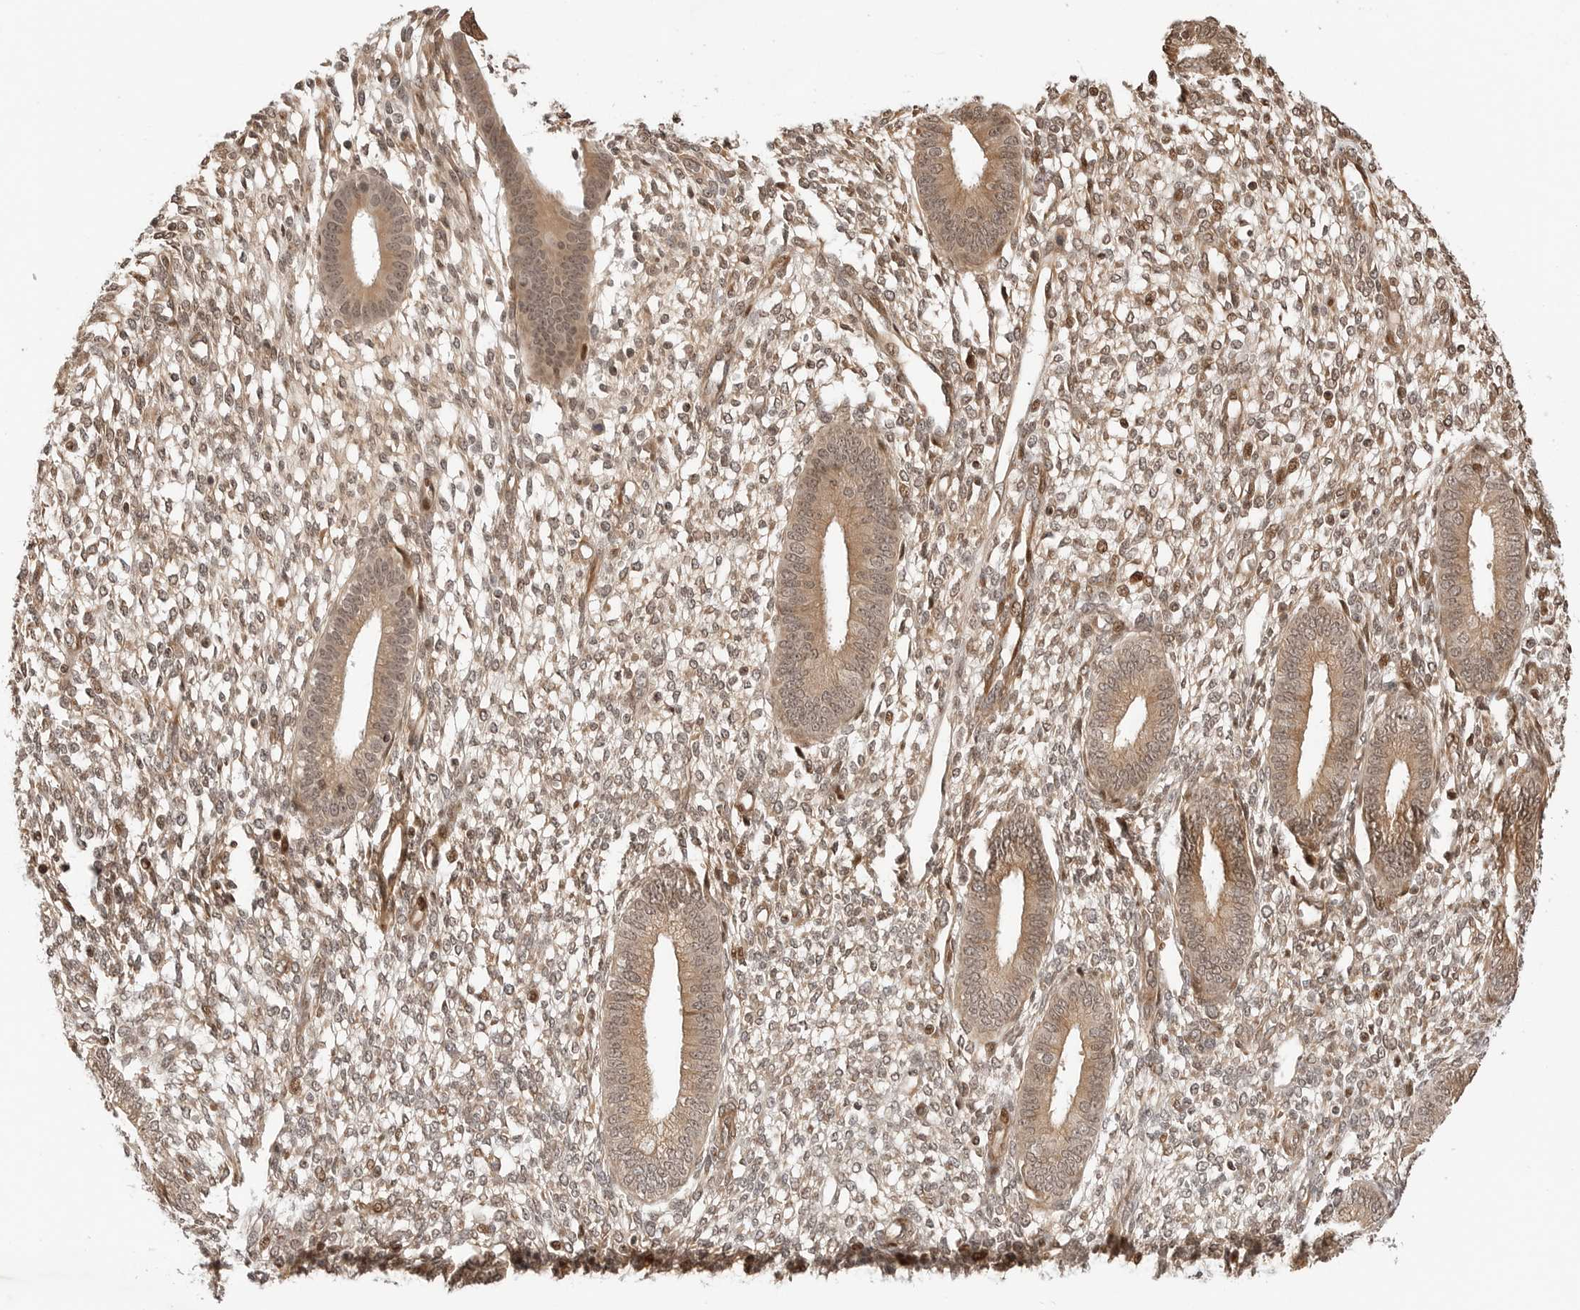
{"staining": {"intensity": "weak", "quantity": "25%-75%", "location": "nuclear"}, "tissue": "endometrium", "cell_type": "Cells in endometrial stroma", "image_type": "normal", "snomed": [{"axis": "morphology", "description": "Normal tissue, NOS"}, {"axis": "topography", "description": "Endometrium"}], "caption": "Immunohistochemistry (DAB (3,3'-diaminobenzidine)) staining of unremarkable human endometrium reveals weak nuclear protein expression in approximately 25%-75% of cells in endometrial stroma.", "gene": "GEM", "patient": {"sex": "female", "age": 46}}